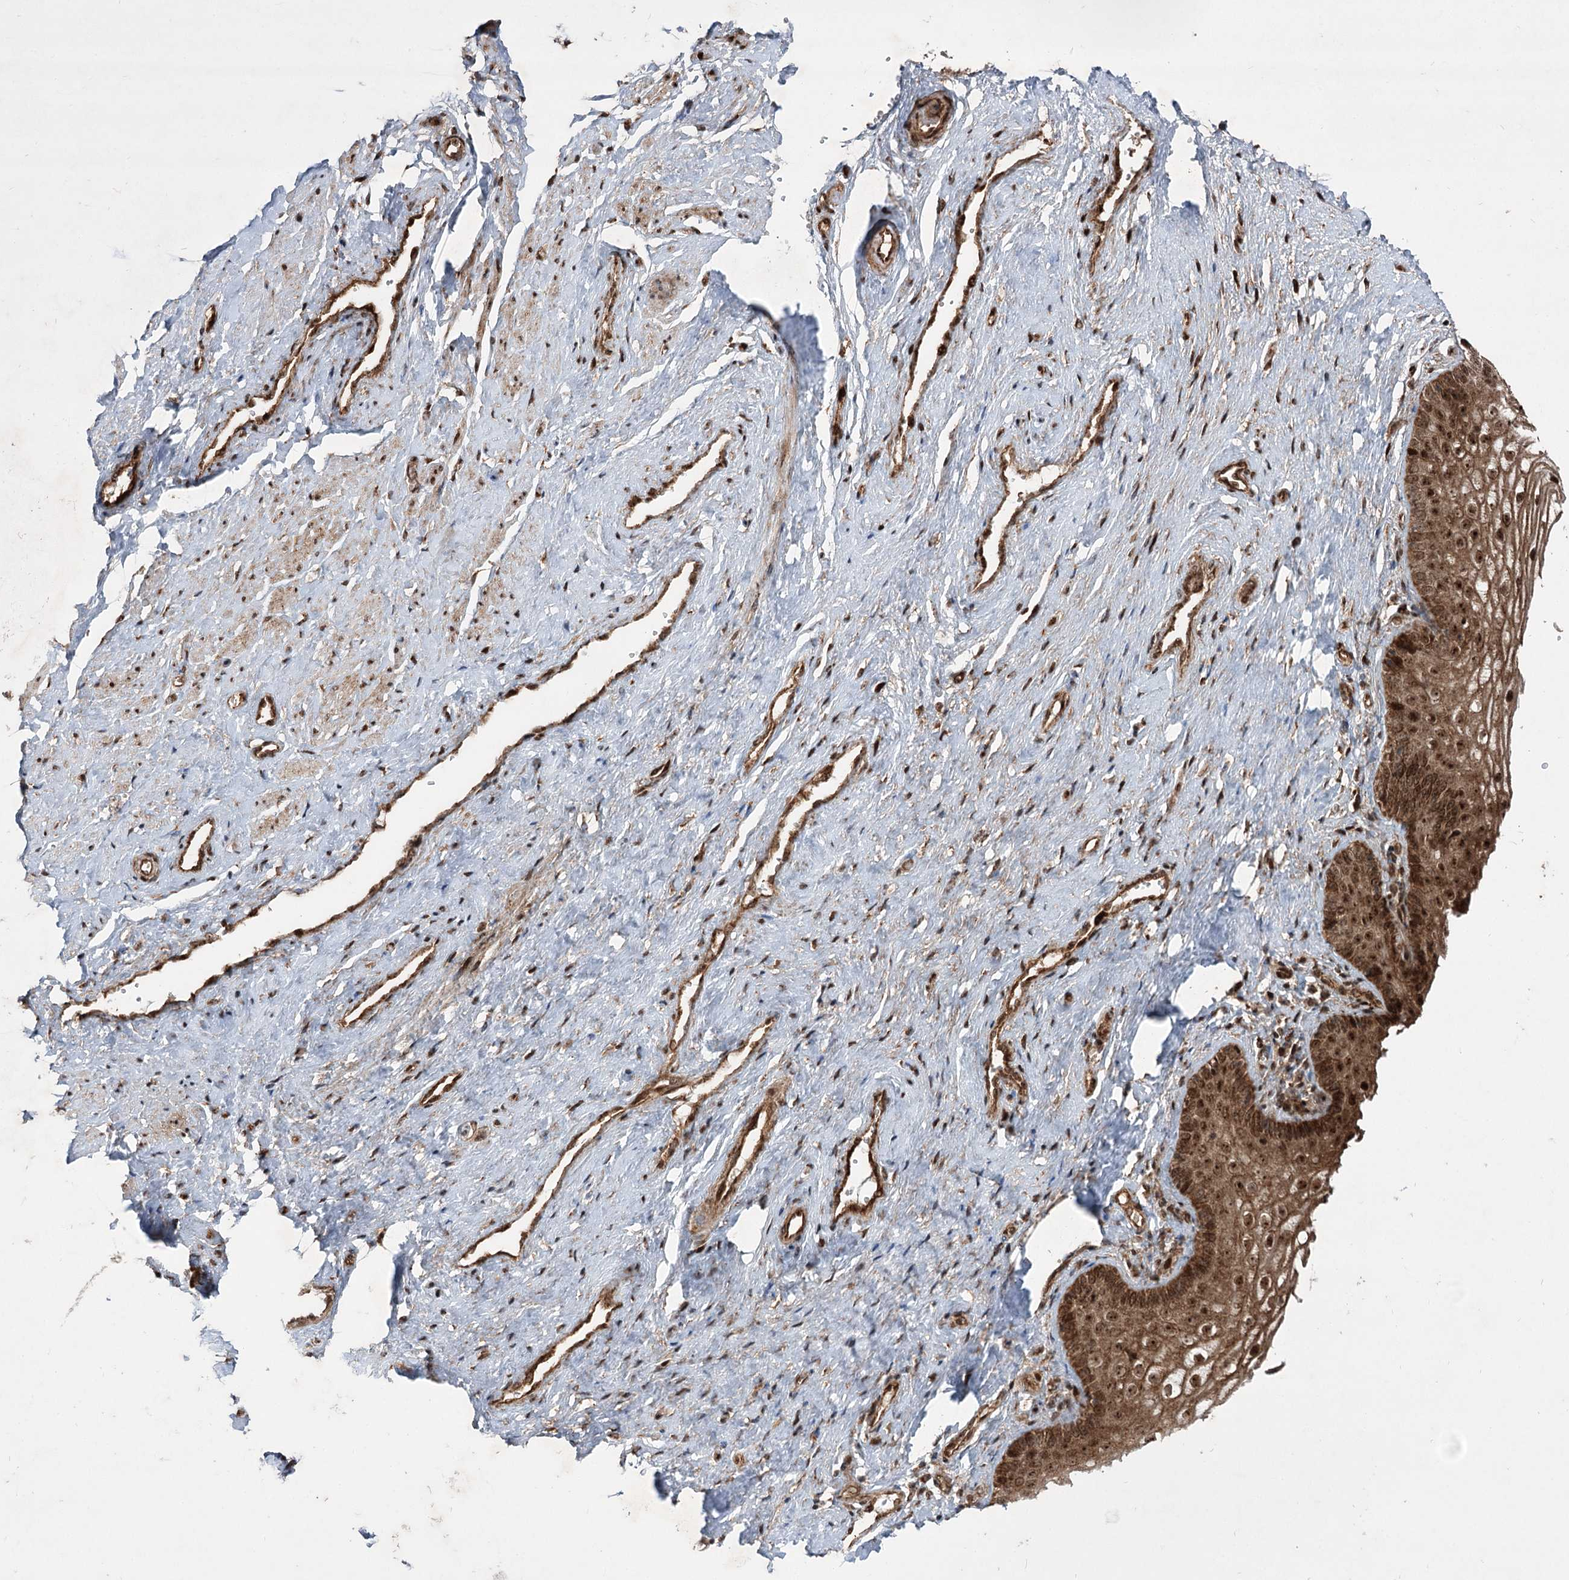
{"staining": {"intensity": "strong", "quantity": ">75%", "location": "cytoplasmic/membranous,nuclear"}, "tissue": "vagina", "cell_type": "Squamous epithelial cells", "image_type": "normal", "snomed": [{"axis": "morphology", "description": "Normal tissue, NOS"}, {"axis": "topography", "description": "Vagina"}], "caption": "A micrograph showing strong cytoplasmic/membranous,nuclear positivity in about >75% of squamous epithelial cells in normal vagina, as visualized by brown immunohistochemical staining.", "gene": "SERINC5", "patient": {"sex": "female", "age": 46}}